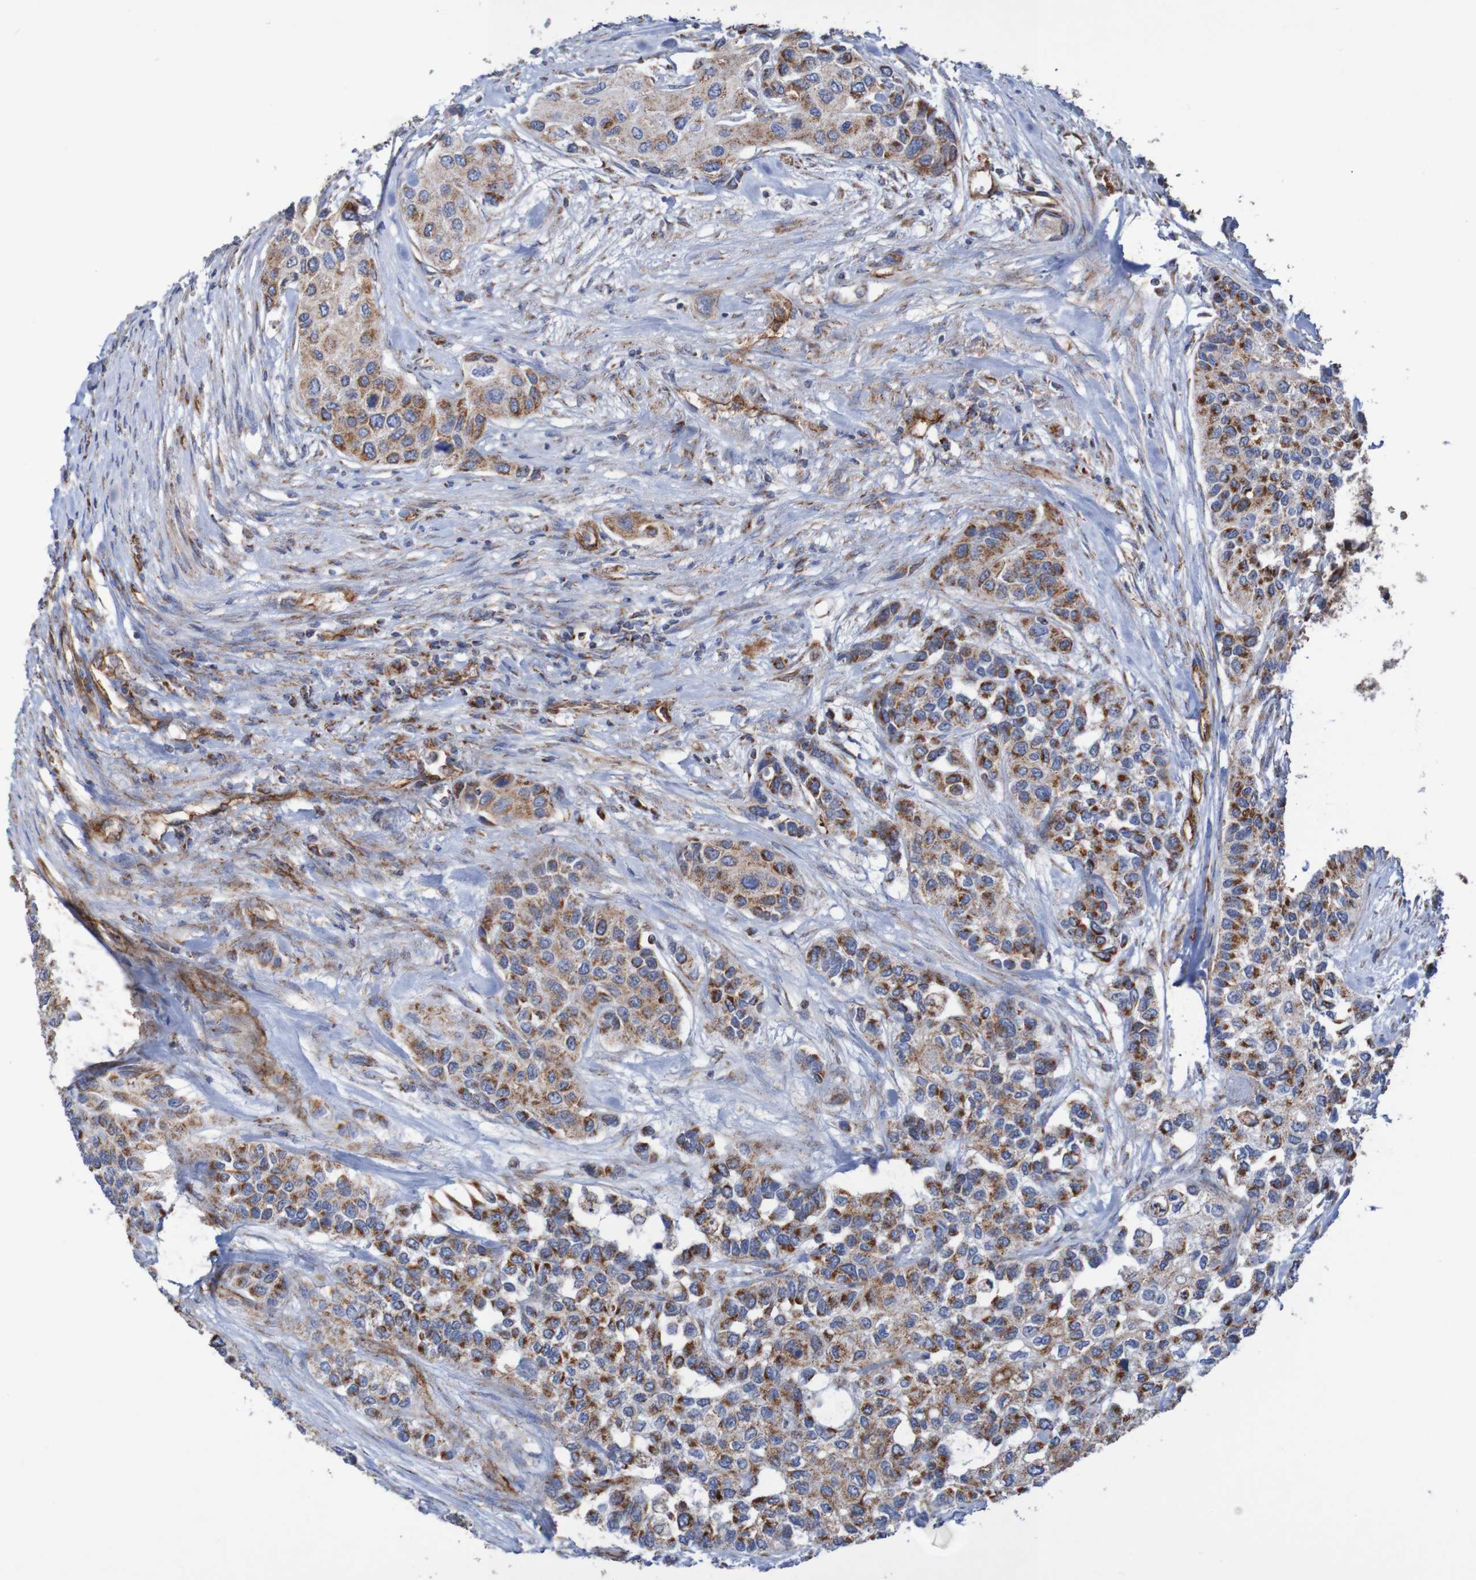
{"staining": {"intensity": "moderate", "quantity": ">75%", "location": "cytoplasmic/membranous"}, "tissue": "urothelial cancer", "cell_type": "Tumor cells", "image_type": "cancer", "snomed": [{"axis": "morphology", "description": "Urothelial carcinoma, High grade"}, {"axis": "topography", "description": "Urinary bladder"}], "caption": "Immunohistochemistry photomicrograph of neoplastic tissue: human urothelial carcinoma (high-grade) stained using immunohistochemistry reveals medium levels of moderate protein expression localized specifically in the cytoplasmic/membranous of tumor cells, appearing as a cytoplasmic/membranous brown color.", "gene": "MMEL1", "patient": {"sex": "female", "age": 56}}